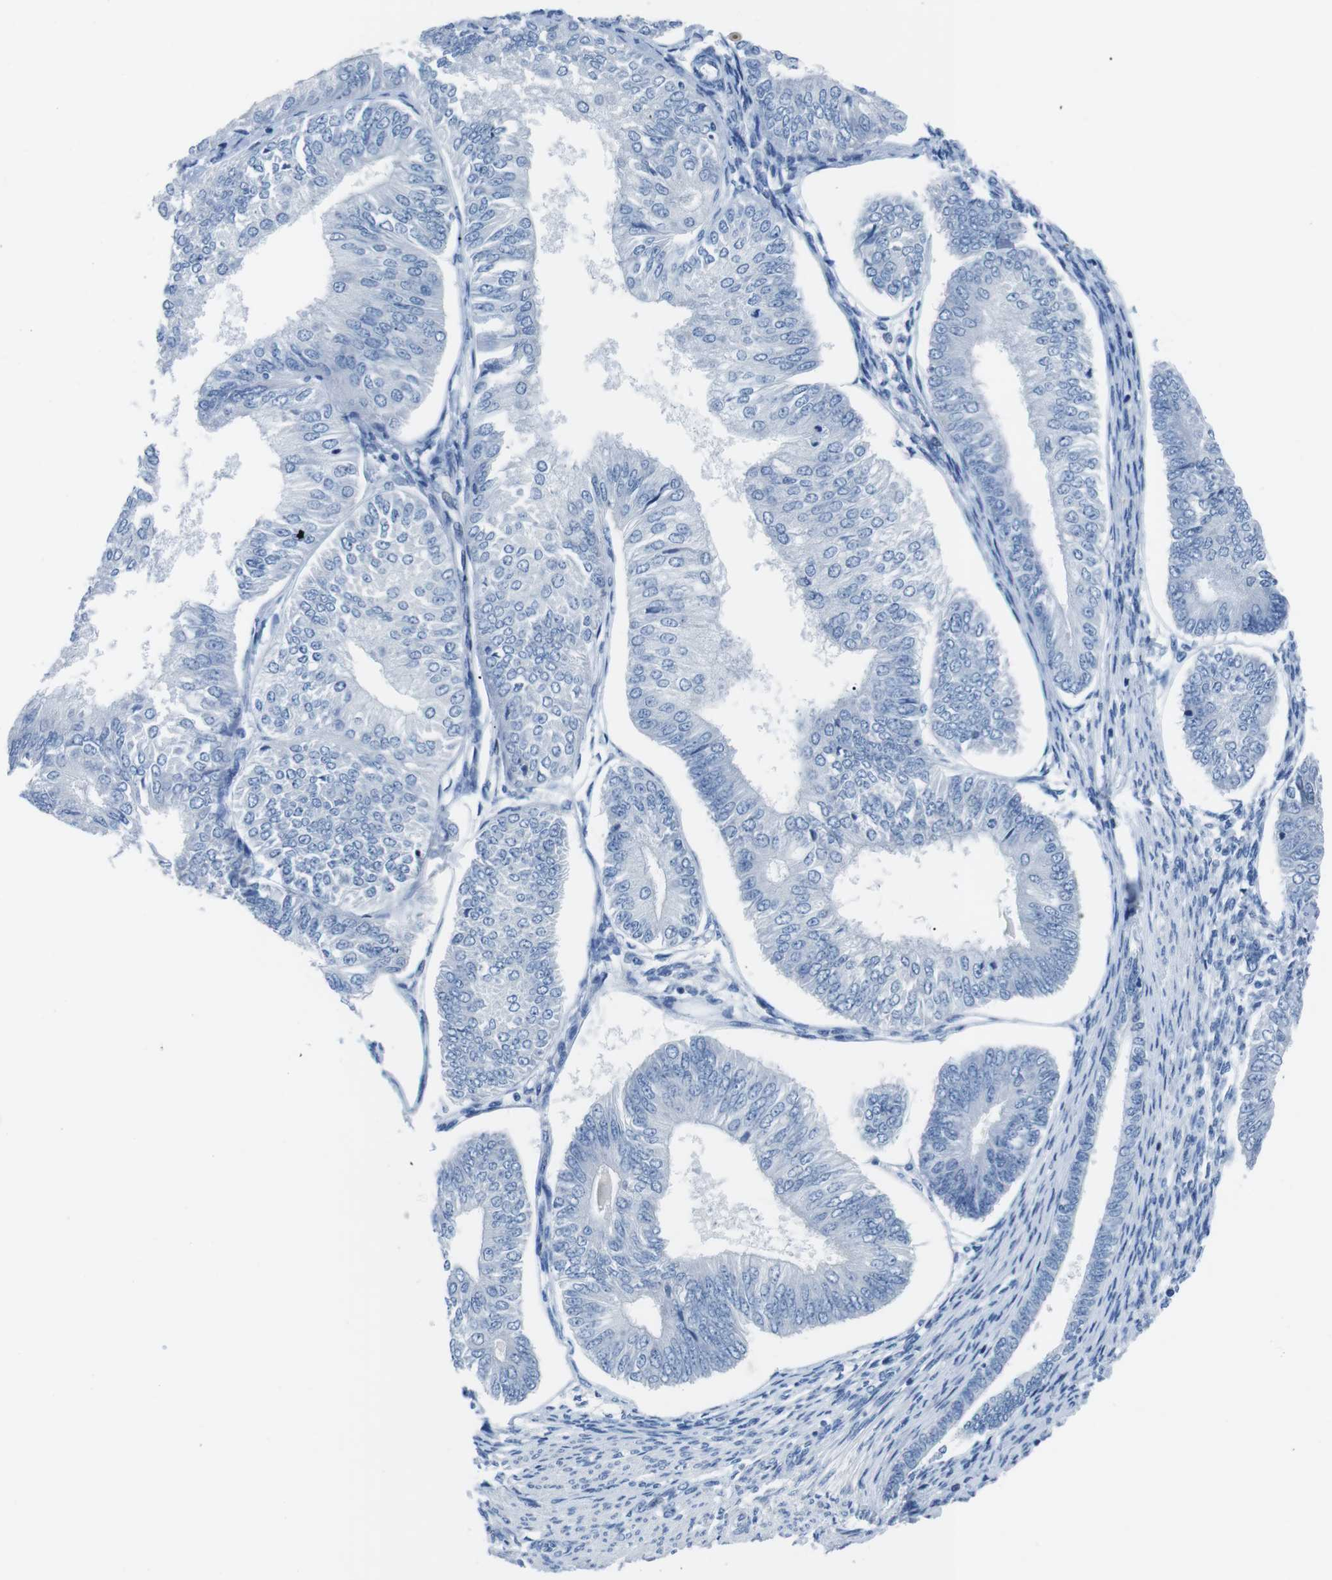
{"staining": {"intensity": "negative", "quantity": "none", "location": "none"}, "tissue": "endometrial cancer", "cell_type": "Tumor cells", "image_type": "cancer", "snomed": [{"axis": "morphology", "description": "Adenocarcinoma, NOS"}, {"axis": "topography", "description": "Endometrium"}], "caption": "Adenocarcinoma (endometrial) stained for a protein using immunohistochemistry exhibits no positivity tumor cells.", "gene": "MUC2", "patient": {"sex": "female", "age": 58}}